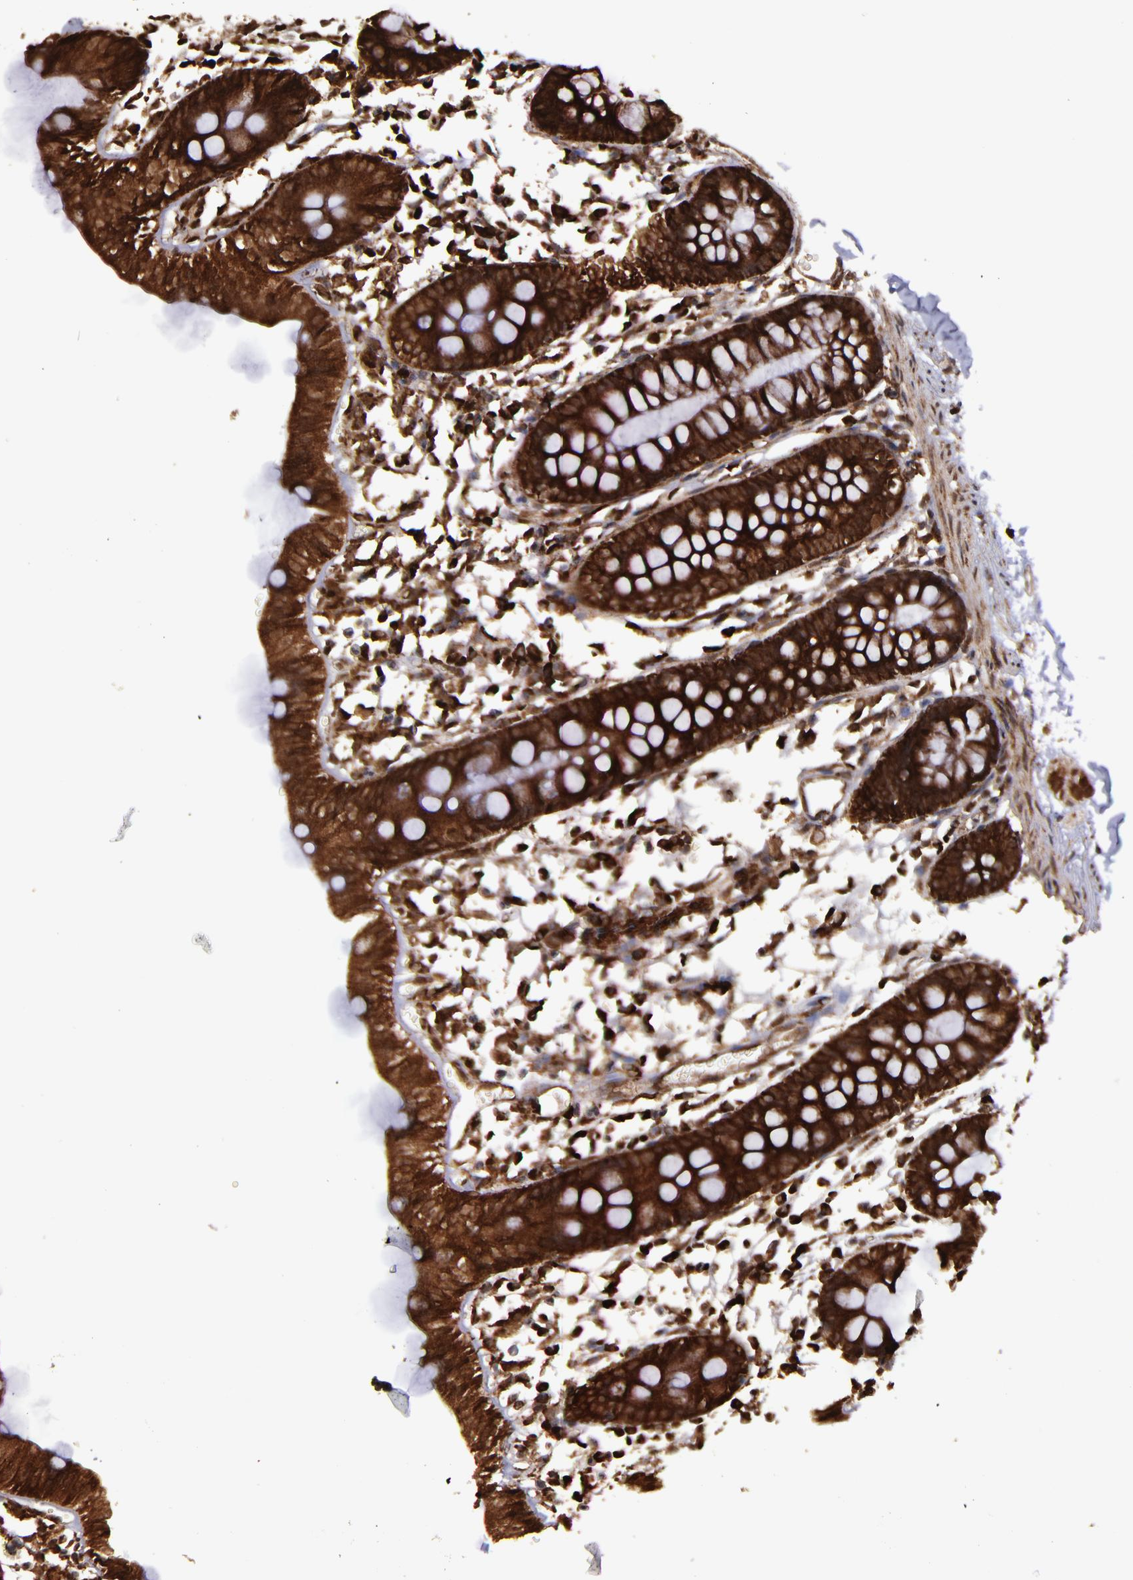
{"staining": {"intensity": "strong", "quantity": ">75%", "location": "cytoplasmic/membranous,nuclear"}, "tissue": "colon", "cell_type": "Endothelial cells", "image_type": "normal", "snomed": [{"axis": "morphology", "description": "Normal tissue, NOS"}, {"axis": "topography", "description": "Colon"}], "caption": "Protein positivity by immunohistochemistry (IHC) exhibits strong cytoplasmic/membranous,nuclear positivity in approximately >75% of endothelial cells in unremarkable colon.", "gene": "EIF4ENIF1", "patient": {"sex": "male", "age": 14}}